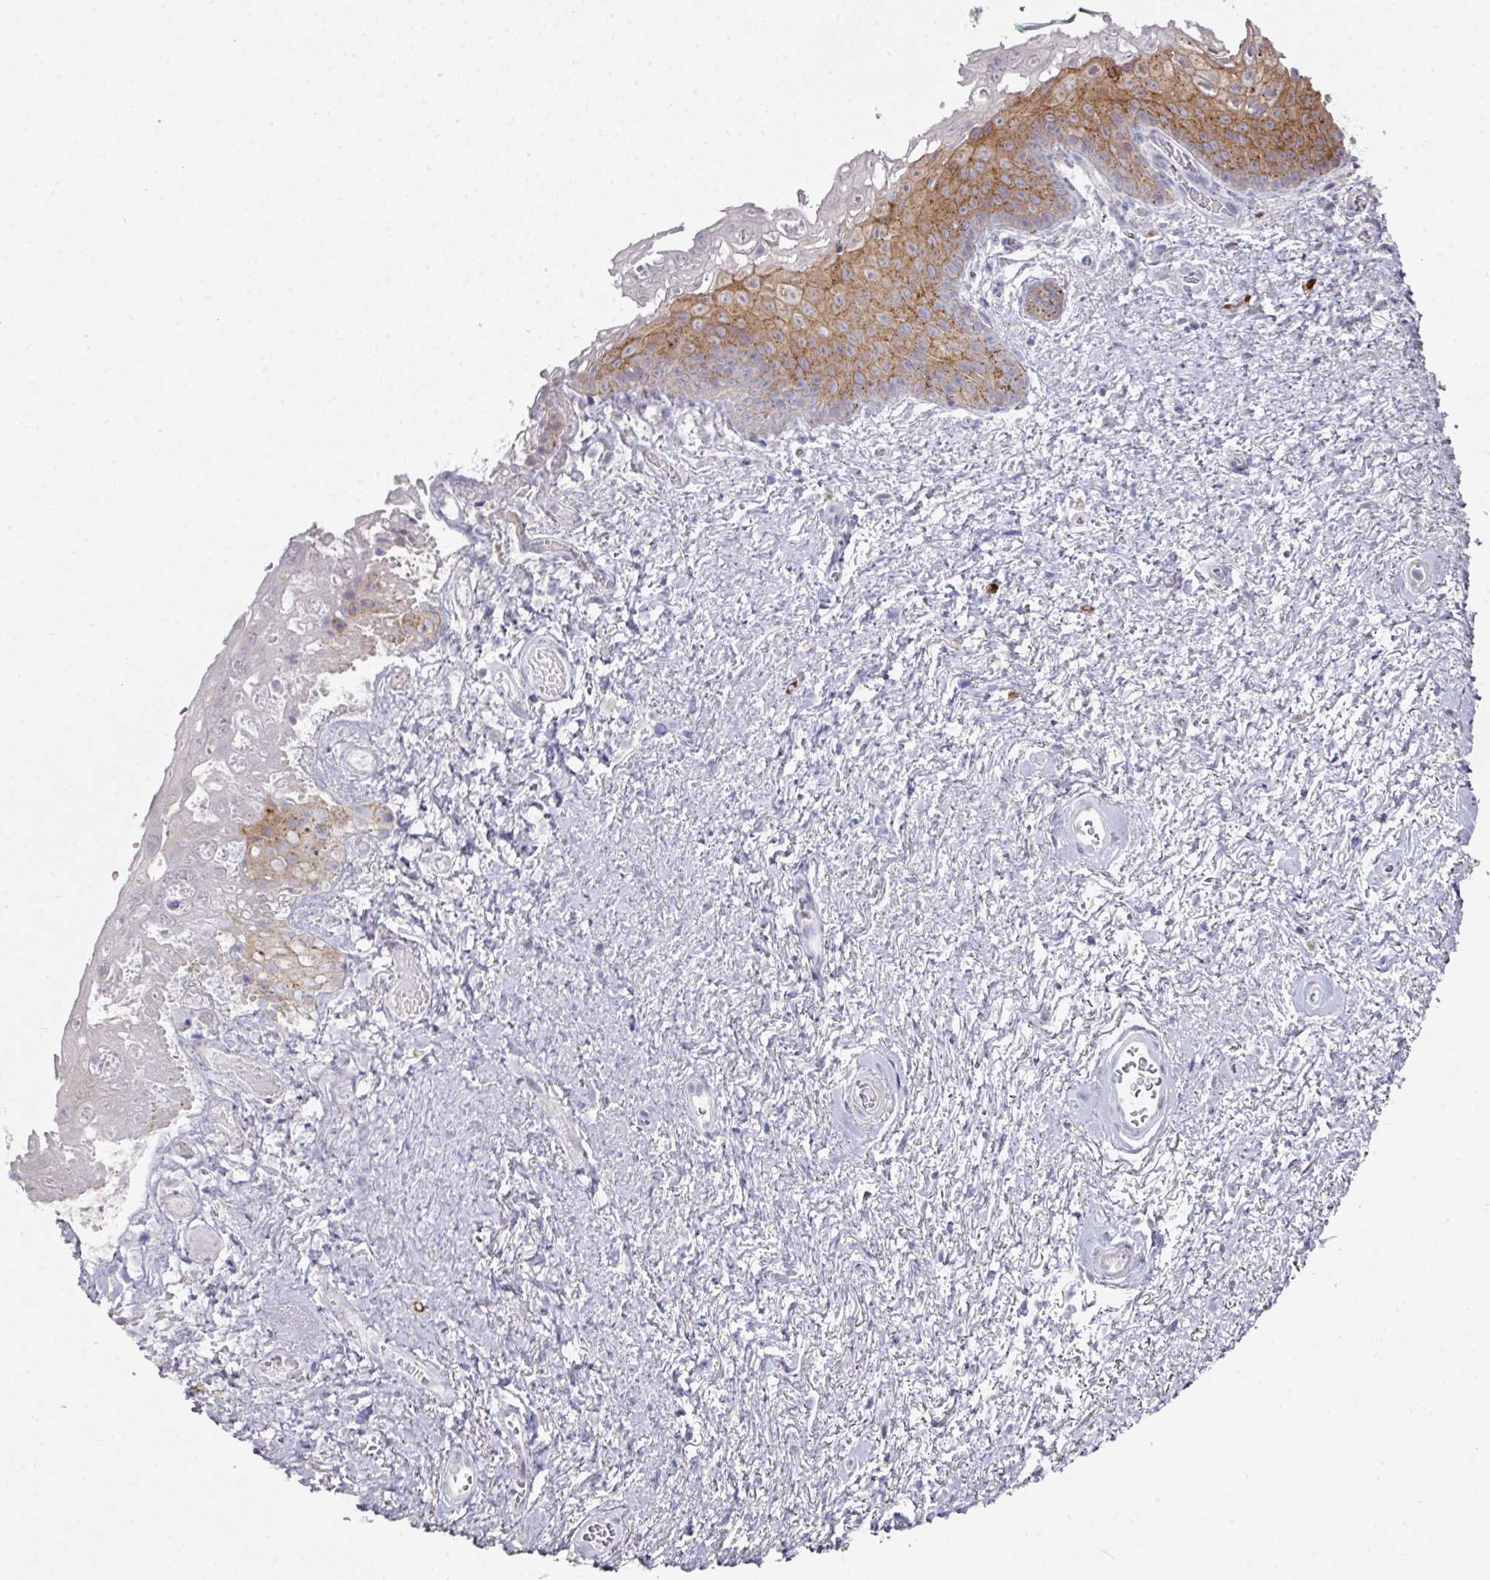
{"staining": {"intensity": "moderate", "quantity": "<25%", "location": "cytoplasmic/membranous"}, "tissue": "vagina", "cell_type": "Squamous epithelial cells", "image_type": "normal", "snomed": [{"axis": "morphology", "description": "Normal tissue, NOS"}, {"axis": "topography", "description": "Vulva"}, {"axis": "topography", "description": "Vagina"}, {"axis": "topography", "description": "Peripheral nerve tissue"}], "caption": "A brown stain labels moderate cytoplasmic/membranous expression of a protein in squamous epithelial cells of unremarkable vagina. Using DAB (3,3'-diaminobenzidine) (brown) and hematoxylin (blue) stains, captured at high magnification using brightfield microscopy.", "gene": "NT5C1A", "patient": {"sex": "female", "age": 66}}